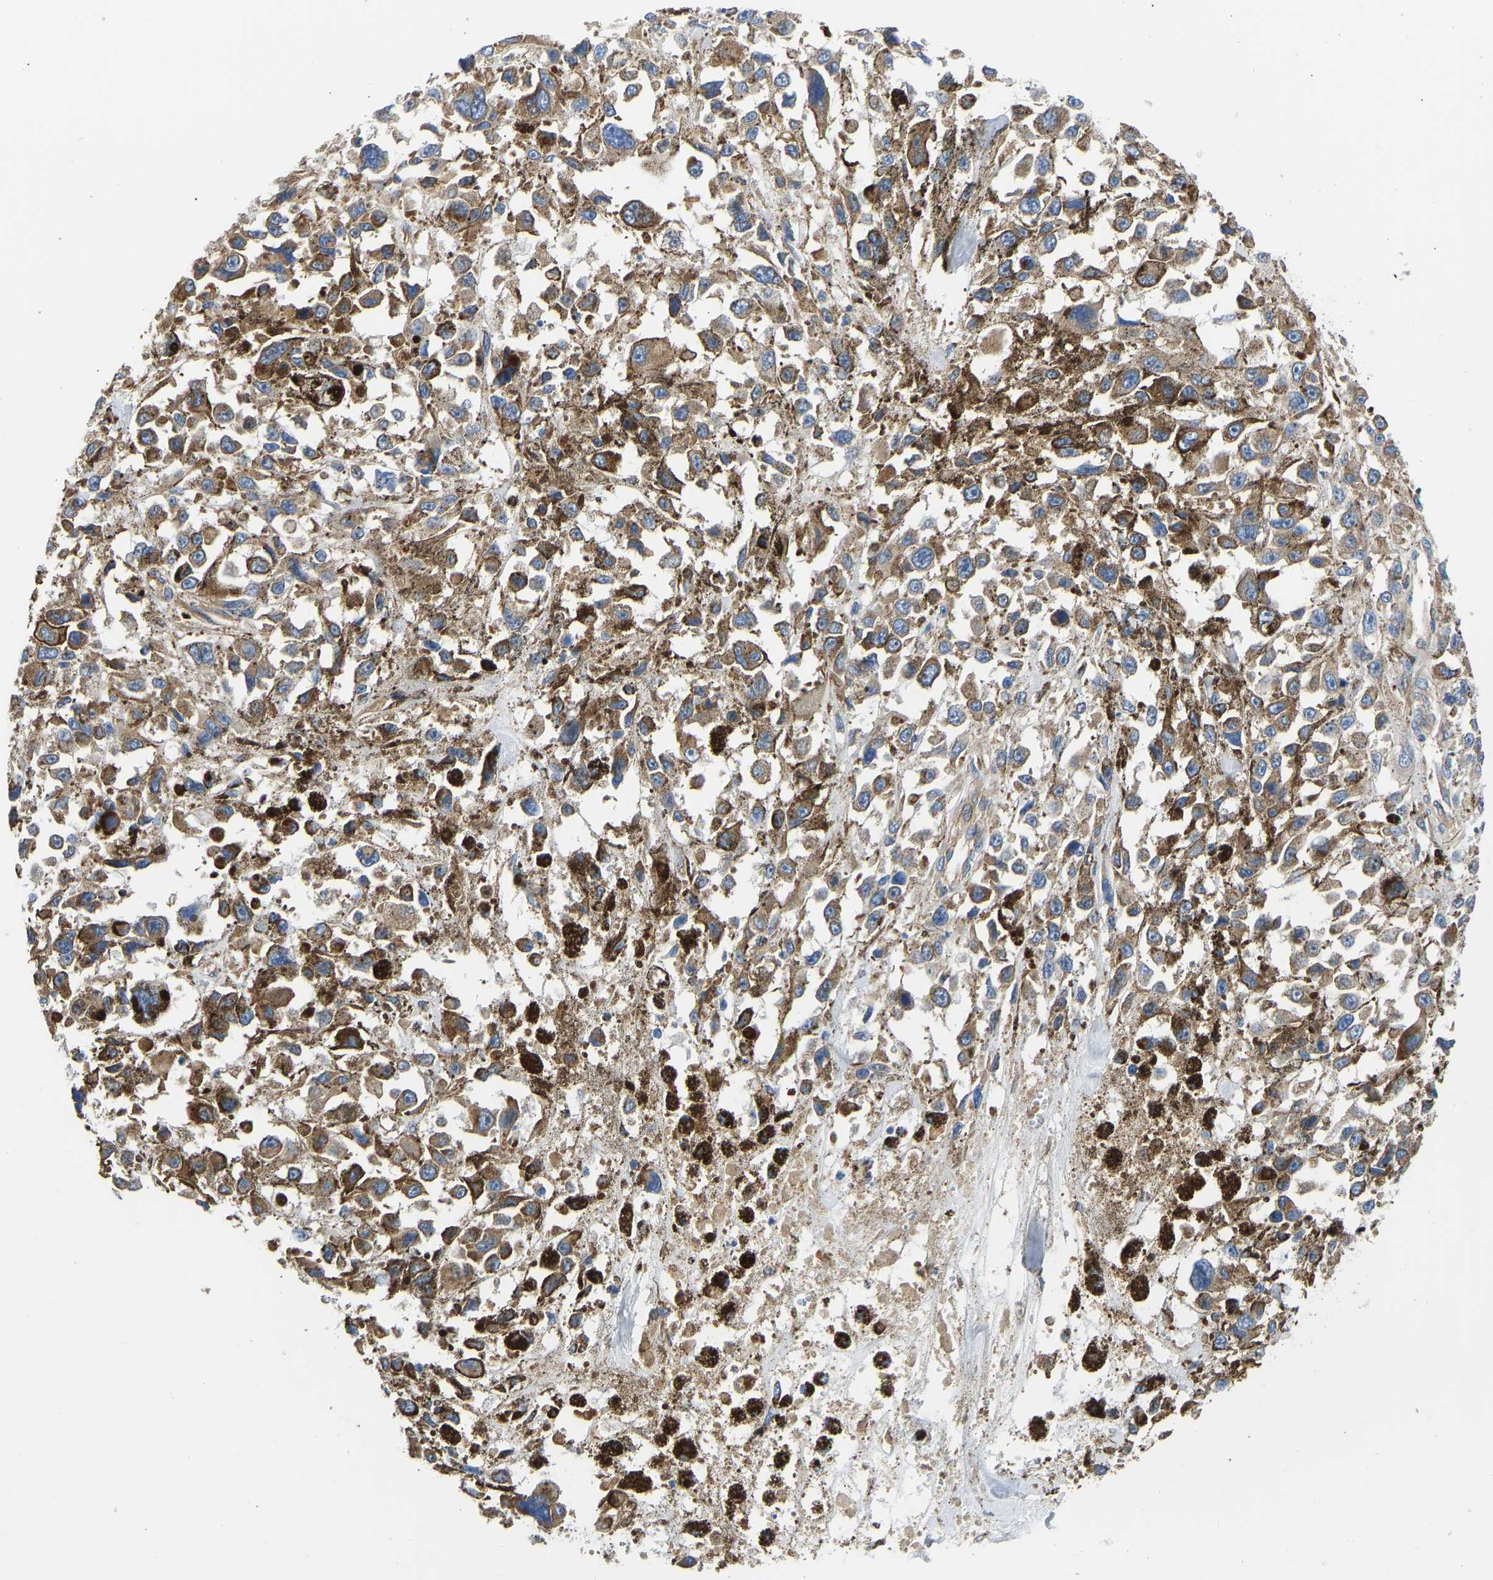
{"staining": {"intensity": "moderate", "quantity": ">75%", "location": "cytoplasmic/membranous"}, "tissue": "melanoma", "cell_type": "Tumor cells", "image_type": "cancer", "snomed": [{"axis": "morphology", "description": "Malignant melanoma, Metastatic site"}, {"axis": "topography", "description": "Lymph node"}], "caption": "Malignant melanoma (metastatic site) stained with a brown dye shows moderate cytoplasmic/membranous positive staining in about >75% of tumor cells.", "gene": "MYO1C", "patient": {"sex": "male", "age": 59}}